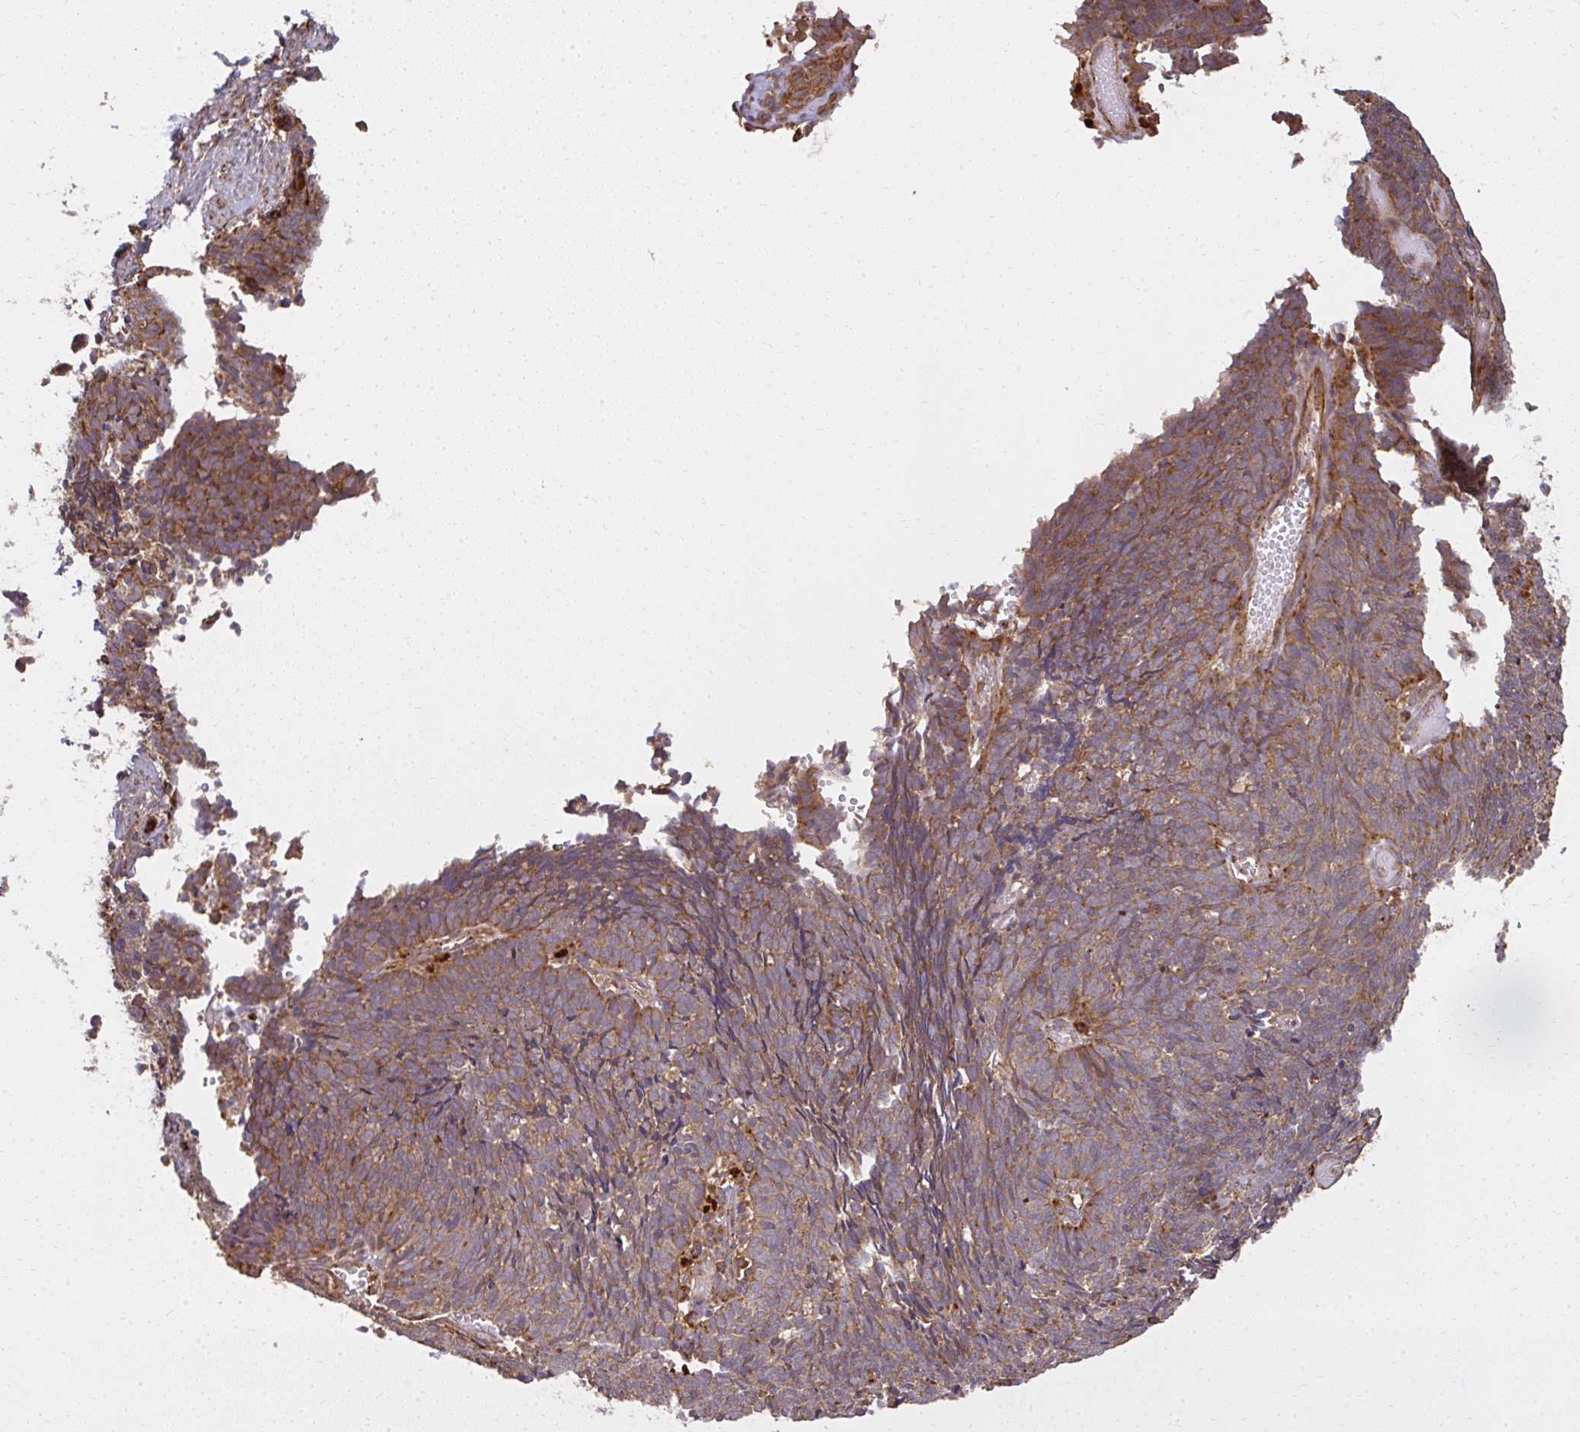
{"staining": {"intensity": "moderate", "quantity": ">75%", "location": "cytoplasmic/membranous"}, "tissue": "cervical cancer", "cell_type": "Tumor cells", "image_type": "cancer", "snomed": [{"axis": "morphology", "description": "Squamous cell carcinoma, NOS"}, {"axis": "topography", "description": "Cervix"}], "caption": "Protein analysis of cervical cancer (squamous cell carcinoma) tissue displays moderate cytoplasmic/membranous positivity in approximately >75% of tumor cells.", "gene": "GNS", "patient": {"sex": "female", "age": 39}}